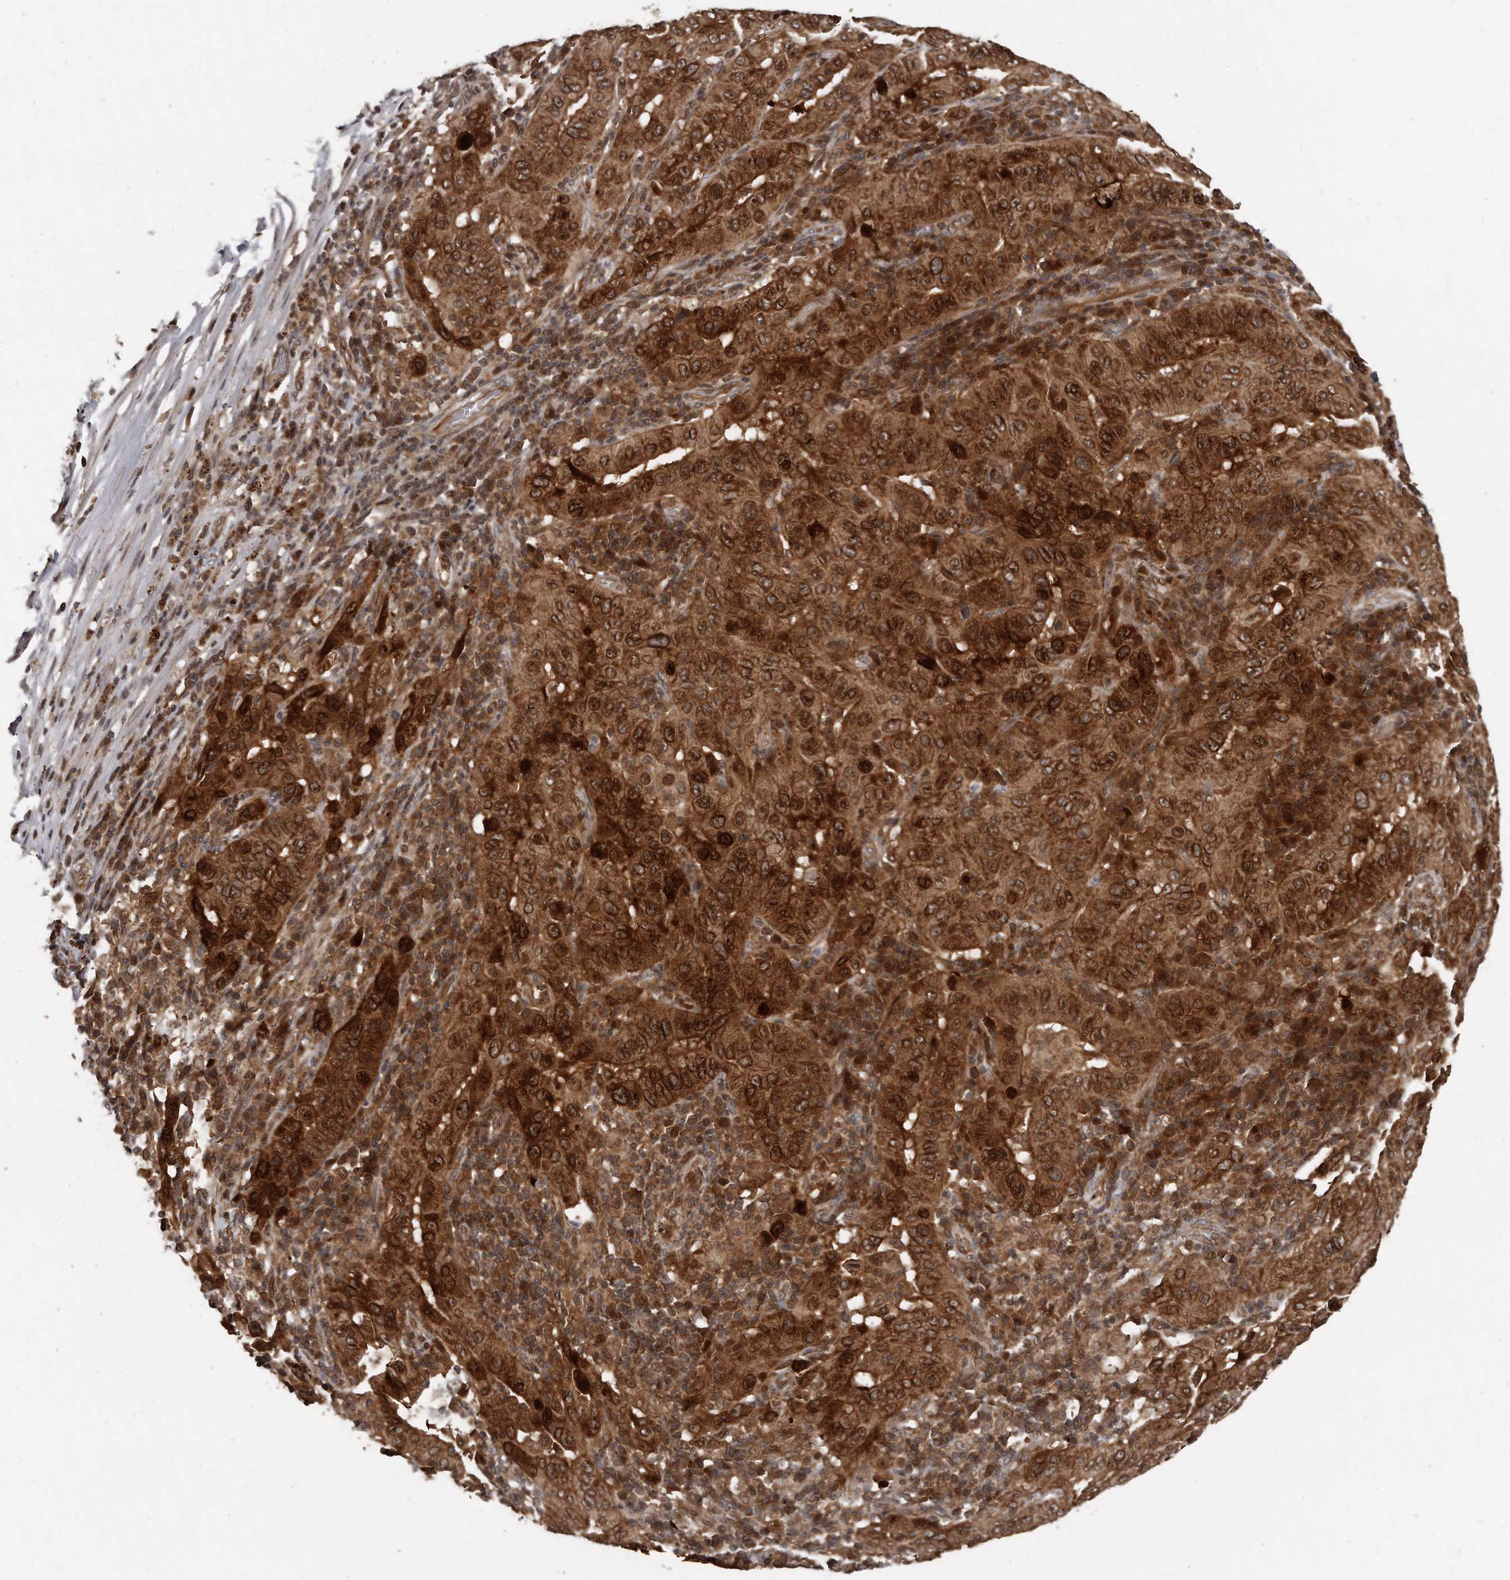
{"staining": {"intensity": "strong", "quantity": ">75%", "location": "cytoplasmic/membranous,nuclear"}, "tissue": "pancreatic cancer", "cell_type": "Tumor cells", "image_type": "cancer", "snomed": [{"axis": "morphology", "description": "Adenocarcinoma, NOS"}, {"axis": "topography", "description": "Pancreas"}], "caption": "Immunohistochemical staining of pancreatic cancer demonstrates high levels of strong cytoplasmic/membranous and nuclear expression in about >75% of tumor cells.", "gene": "GCH1", "patient": {"sex": "male", "age": 63}}